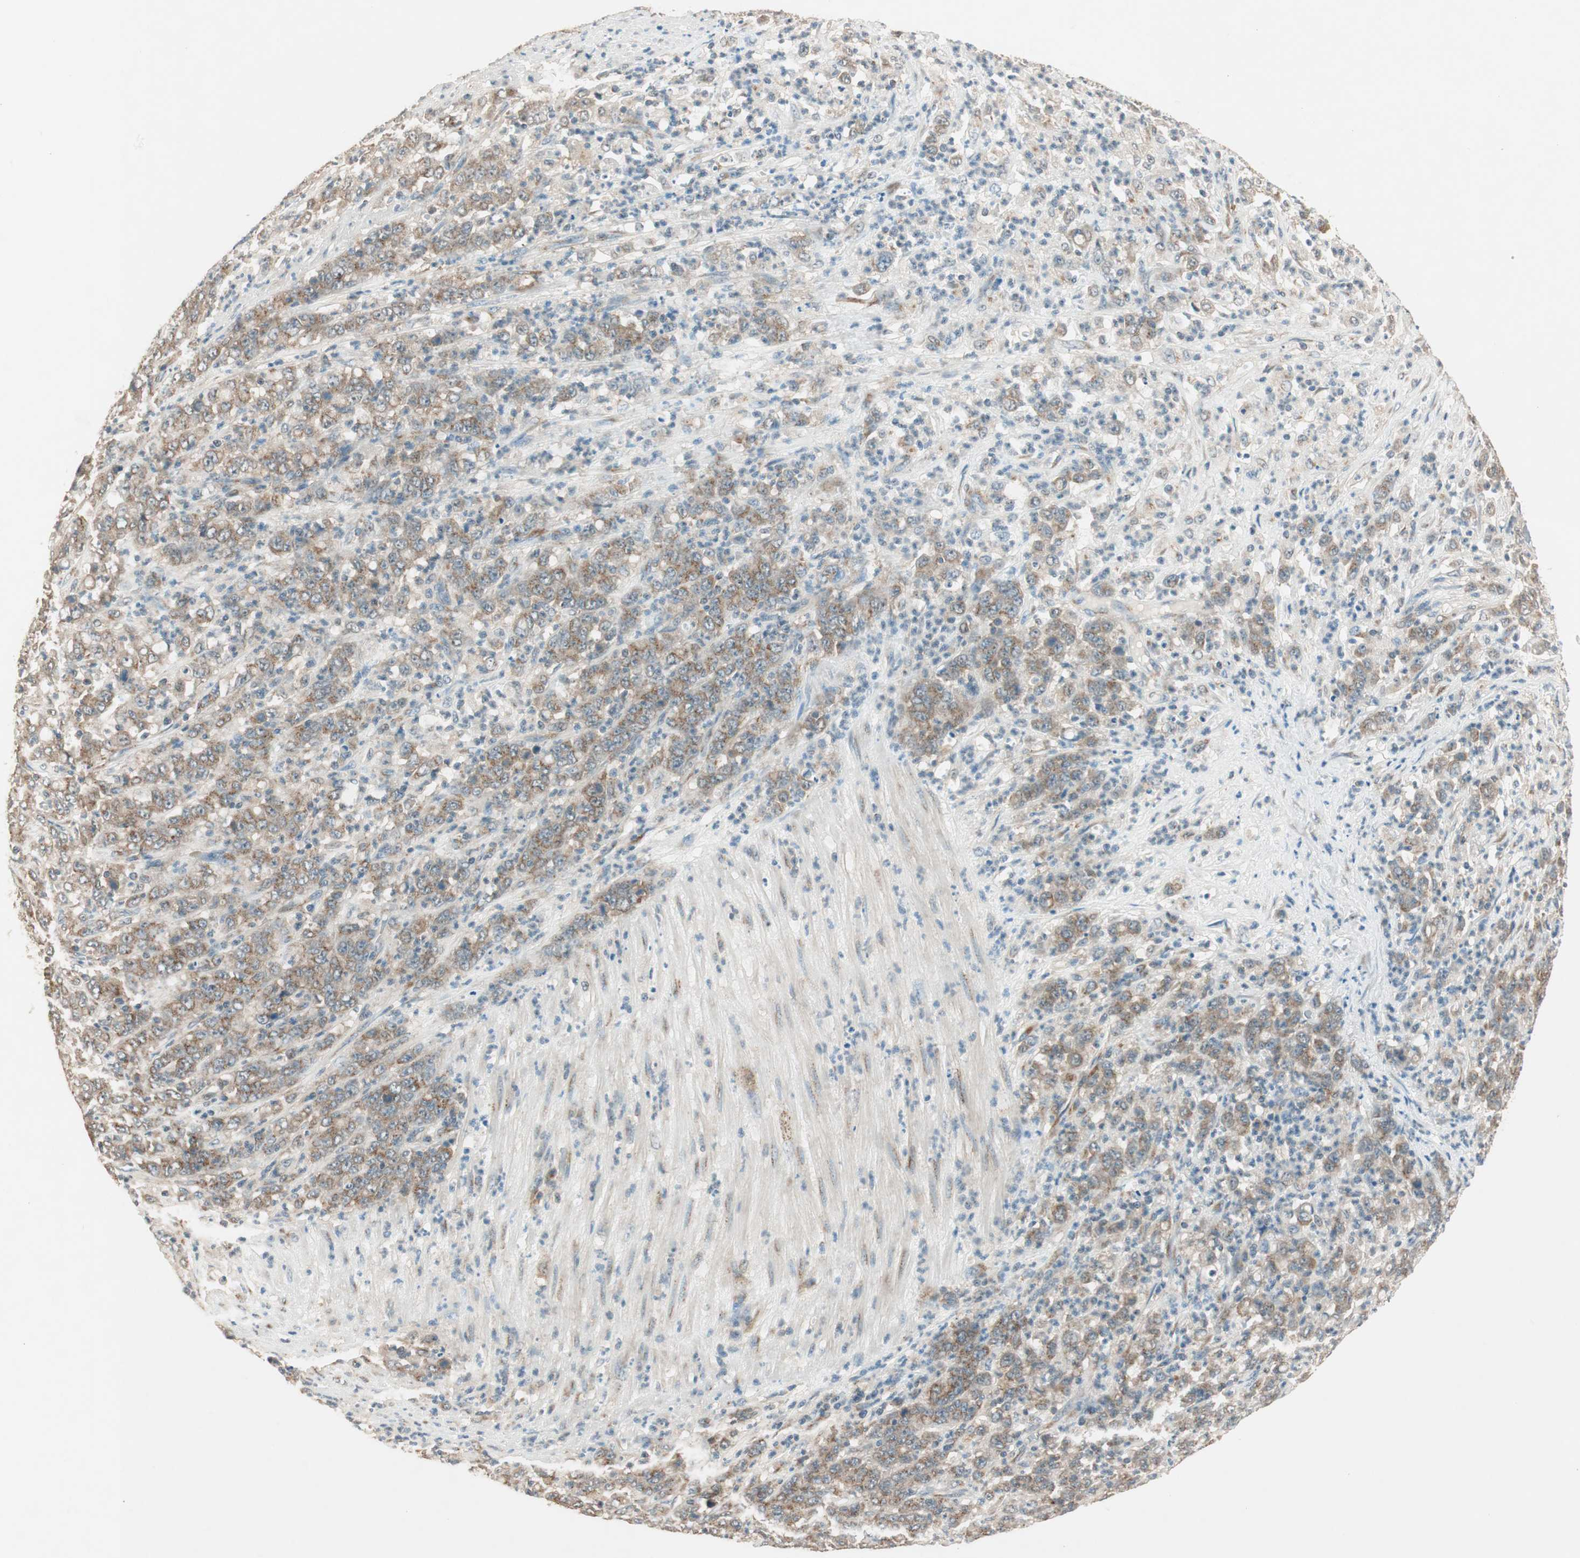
{"staining": {"intensity": "moderate", "quantity": ">75%", "location": "cytoplasmic/membranous"}, "tissue": "stomach cancer", "cell_type": "Tumor cells", "image_type": "cancer", "snomed": [{"axis": "morphology", "description": "Adenocarcinoma, NOS"}, {"axis": "topography", "description": "Stomach, lower"}], "caption": "Human stomach cancer stained with a protein marker demonstrates moderate staining in tumor cells.", "gene": "SEC16A", "patient": {"sex": "female", "age": 71}}